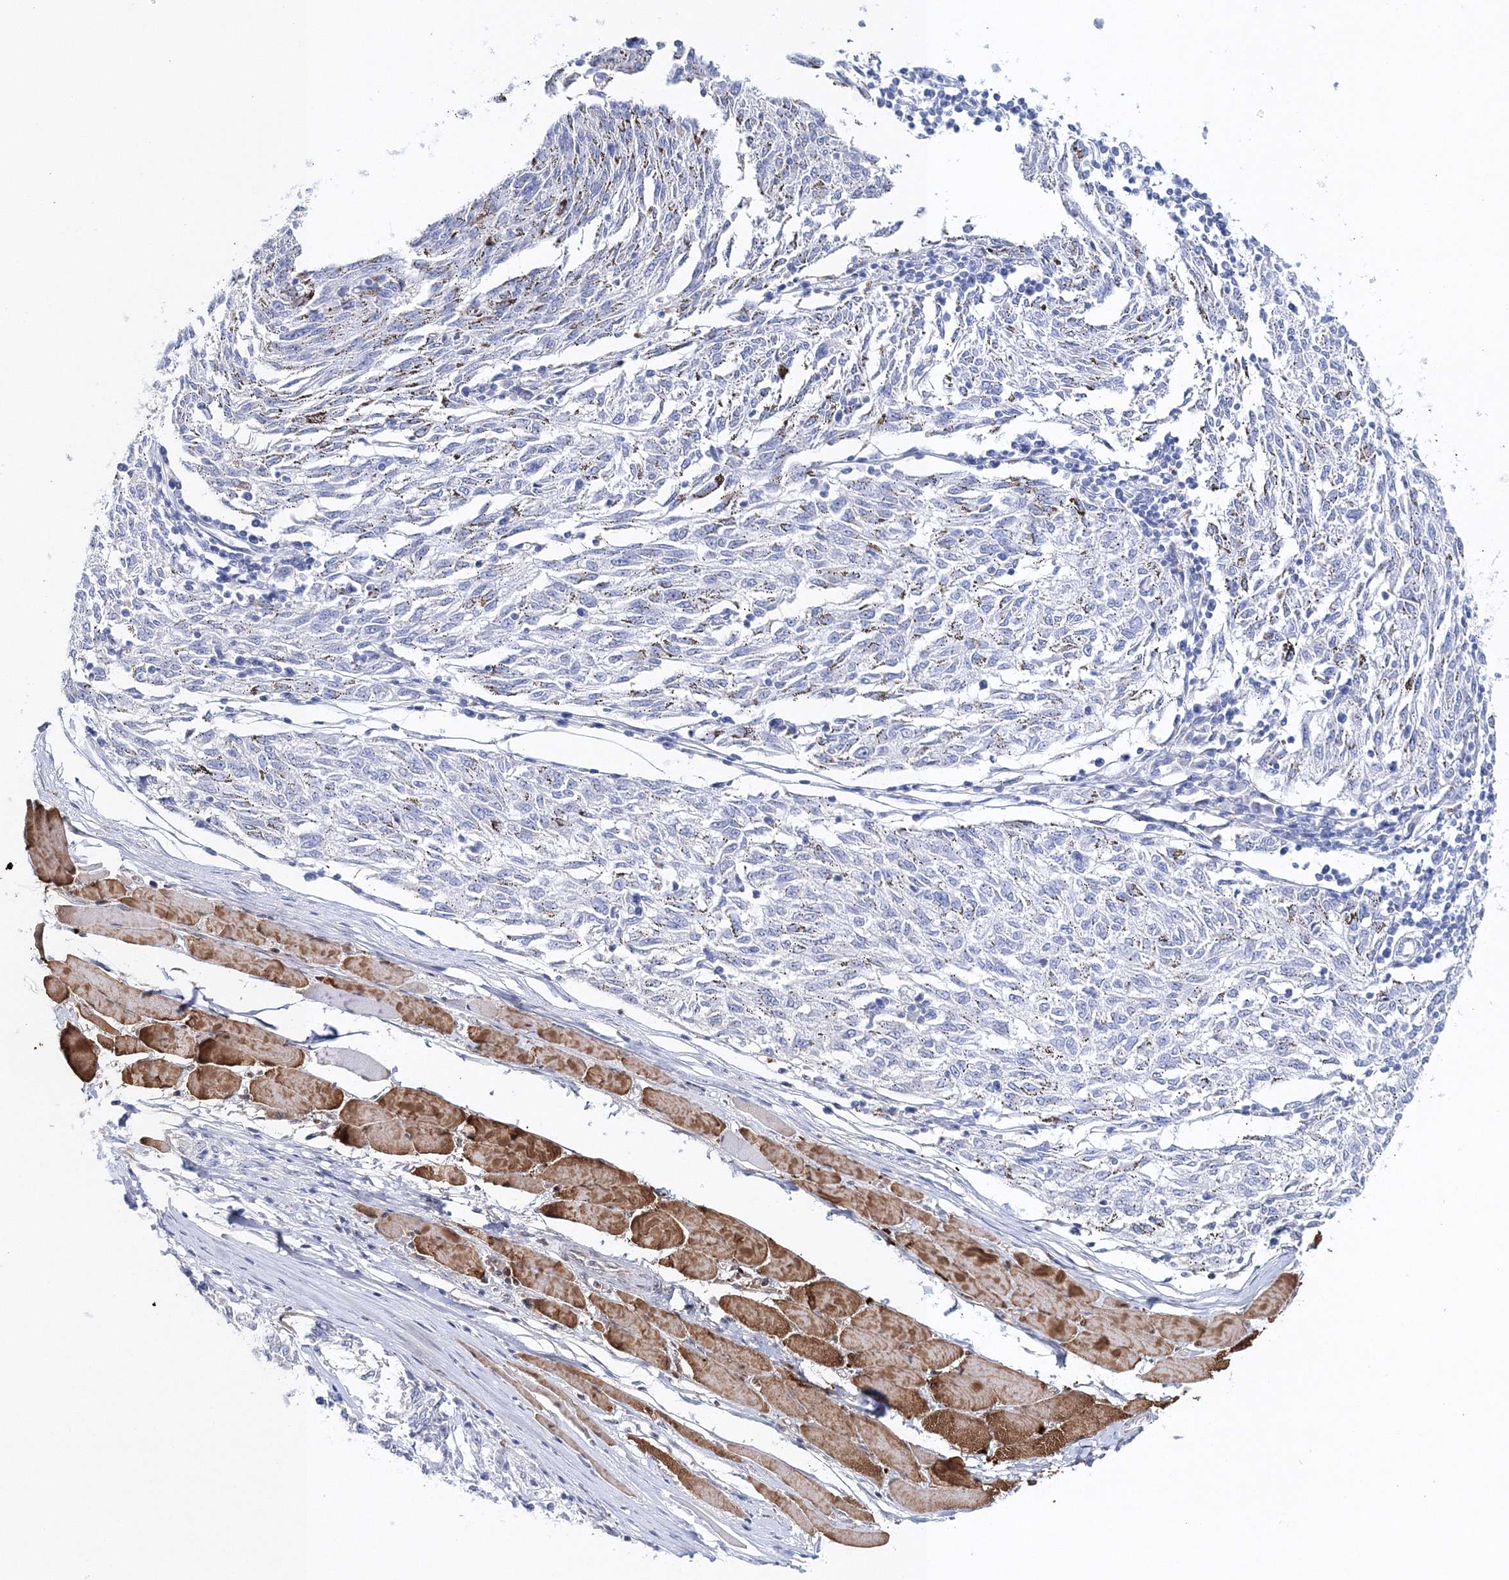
{"staining": {"intensity": "negative", "quantity": "none", "location": "none"}, "tissue": "melanoma", "cell_type": "Tumor cells", "image_type": "cancer", "snomed": [{"axis": "morphology", "description": "Malignant melanoma, NOS"}, {"axis": "topography", "description": "Skin"}], "caption": "This image is of malignant melanoma stained with immunohistochemistry (IHC) to label a protein in brown with the nuclei are counter-stained blue. There is no expression in tumor cells.", "gene": "MYOZ2", "patient": {"sex": "female", "age": 72}}